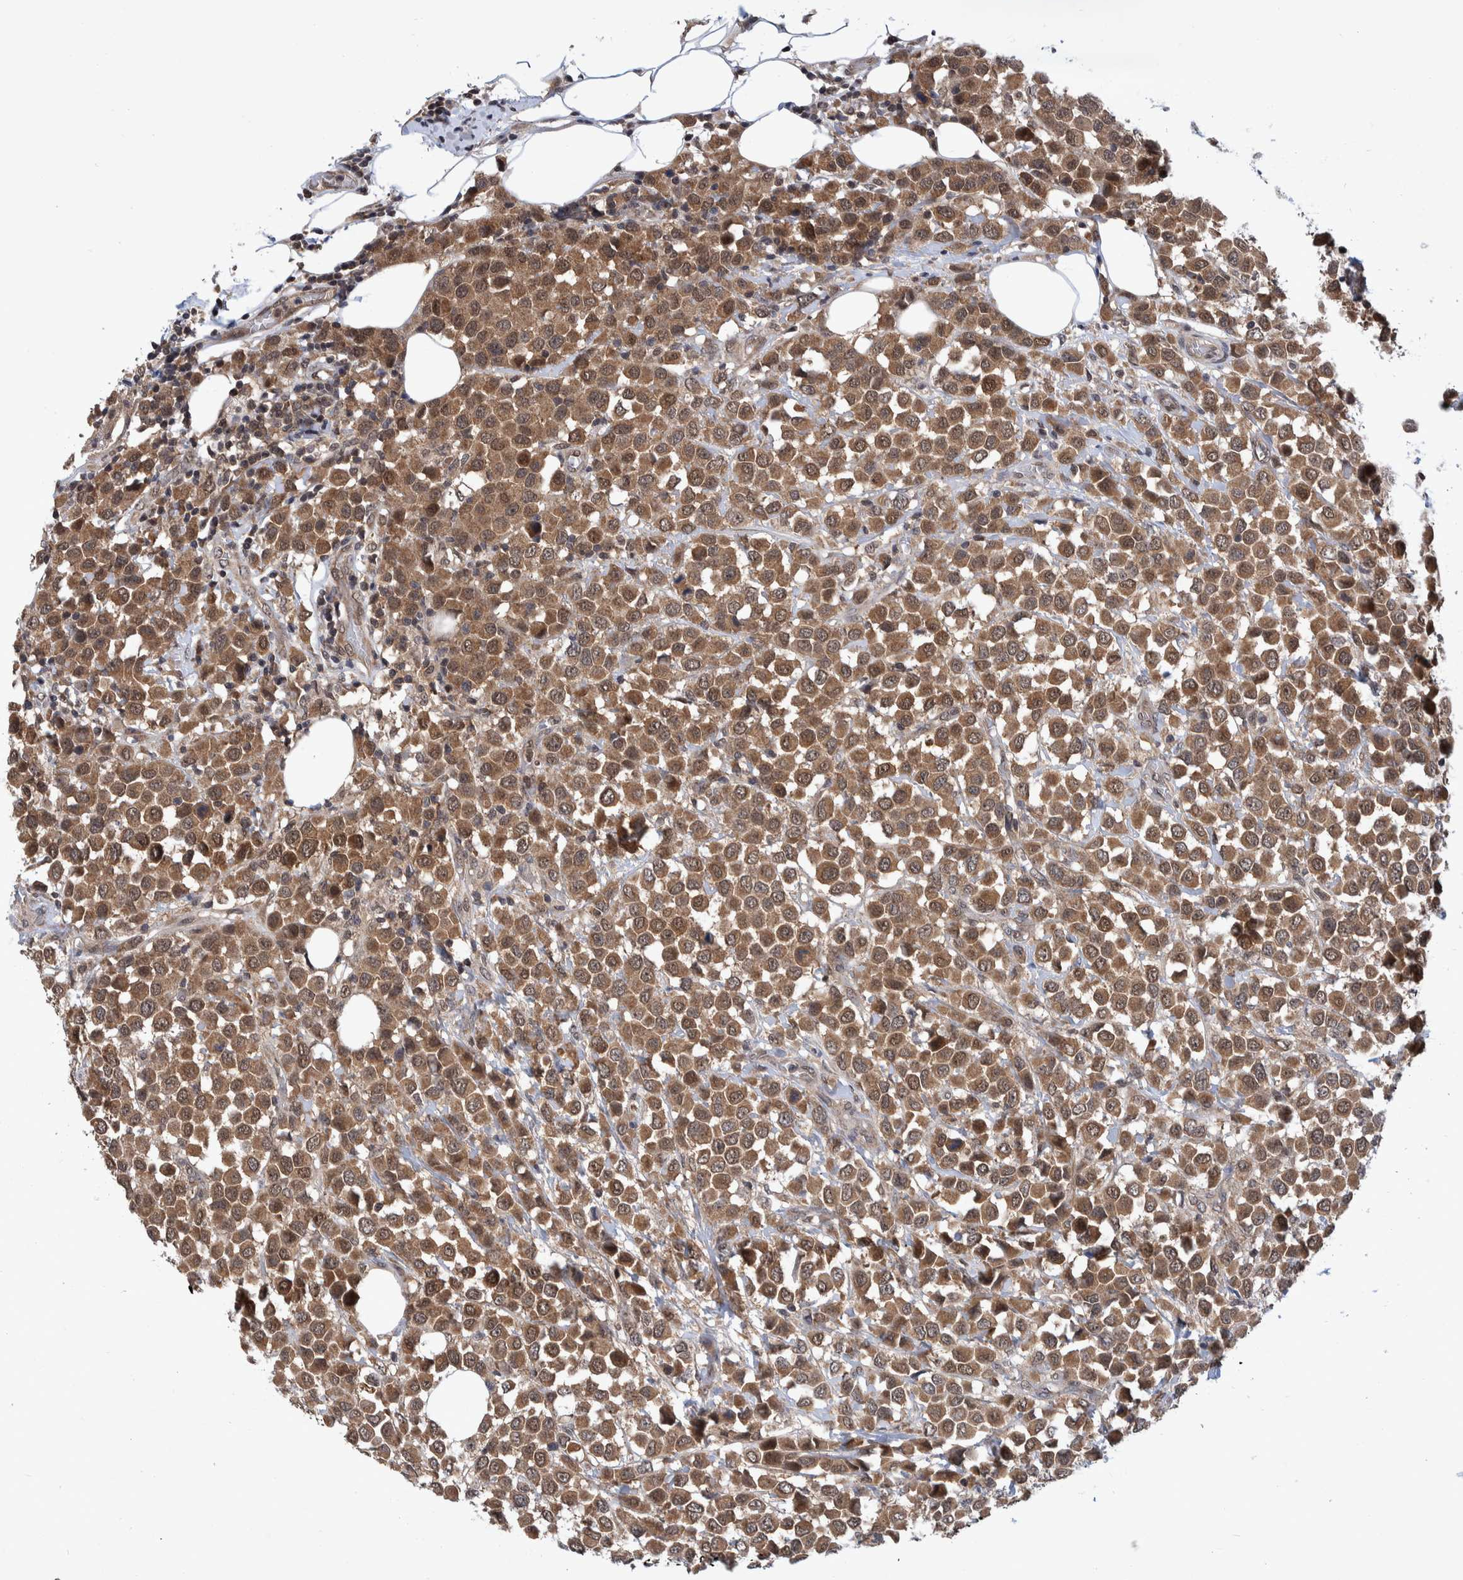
{"staining": {"intensity": "moderate", "quantity": ">75%", "location": "cytoplasmic/membranous"}, "tissue": "breast cancer", "cell_type": "Tumor cells", "image_type": "cancer", "snomed": [{"axis": "morphology", "description": "Duct carcinoma"}, {"axis": "topography", "description": "Breast"}], "caption": "The image demonstrates a brown stain indicating the presence of a protein in the cytoplasmic/membranous of tumor cells in infiltrating ductal carcinoma (breast).", "gene": "PLPBP", "patient": {"sex": "female", "age": 61}}